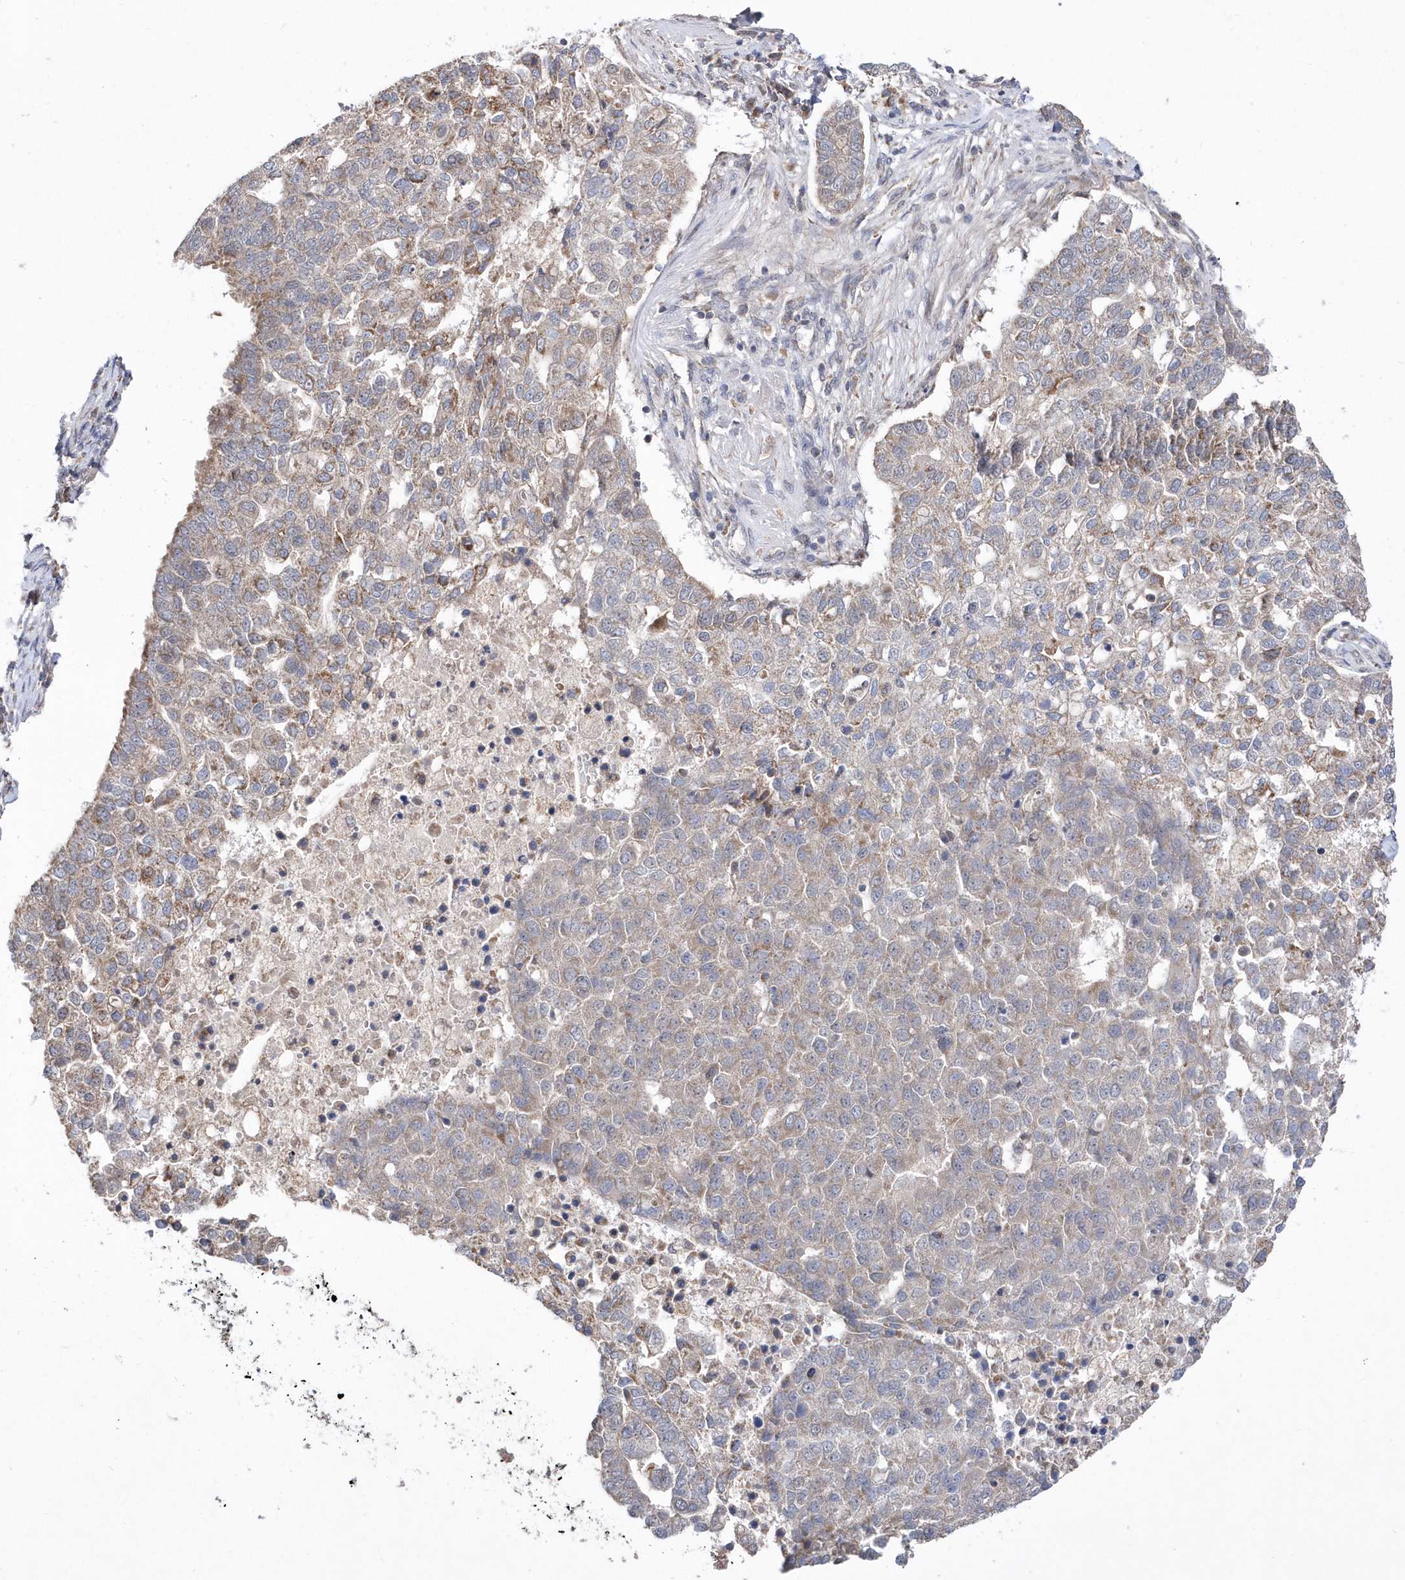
{"staining": {"intensity": "weak", "quantity": "25%-75%", "location": "cytoplasmic/membranous"}, "tissue": "pancreatic cancer", "cell_type": "Tumor cells", "image_type": "cancer", "snomed": [{"axis": "morphology", "description": "Adenocarcinoma, NOS"}, {"axis": "topography", "description": "Pancreas"}], "caption": "Protein staining shows weak cytoplasmic/membranous positivity in approximately 25%-75% of tumor cells in adenocarcinoma (pancreatic).", "gene": "DALRD3", "patient": {"sex": "female", "age": 61}}